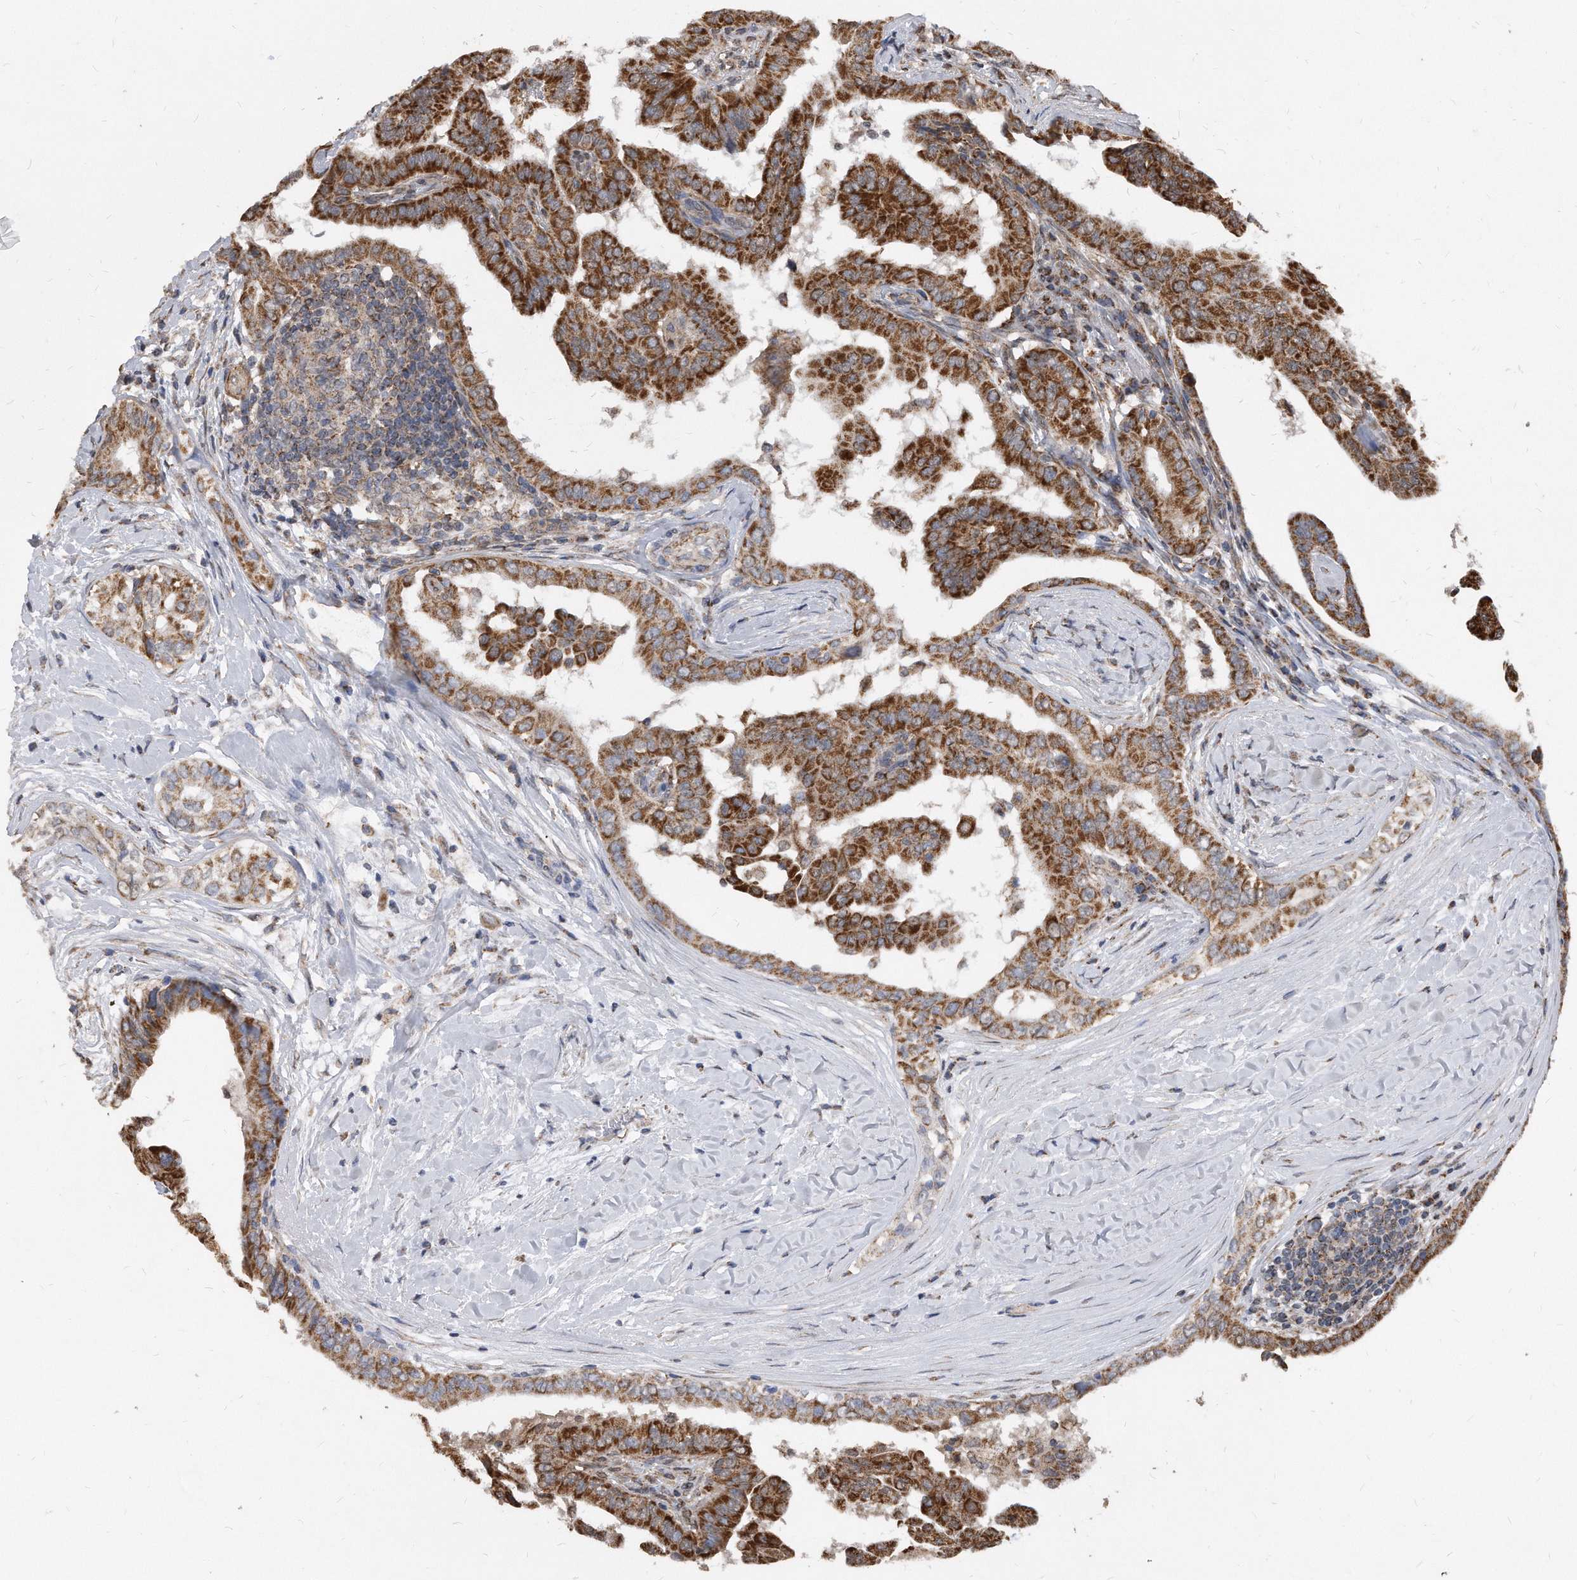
{"staining": {"intensity": "strong", "quantity": ">75%", "location": "cytoplasmic/membranous"}, "tissue": "thyroid cancer", "cell_type": "Tumor cells", "image_type": "cancer", "snomed": [{"axis": "morphology", "description": "Papillary adenocarcinoma, NOS"}, {"axis": "topography", "description": "Thyroid gland"}], "caption": "The immunohistochemical stain shows strong cytoplasmic/membranous expression in tumor cells of papillary adenocarcinoma (thyroid) tissue.", "gene": "DUSP22", "patient": {"sex": "male", "age": 33}}